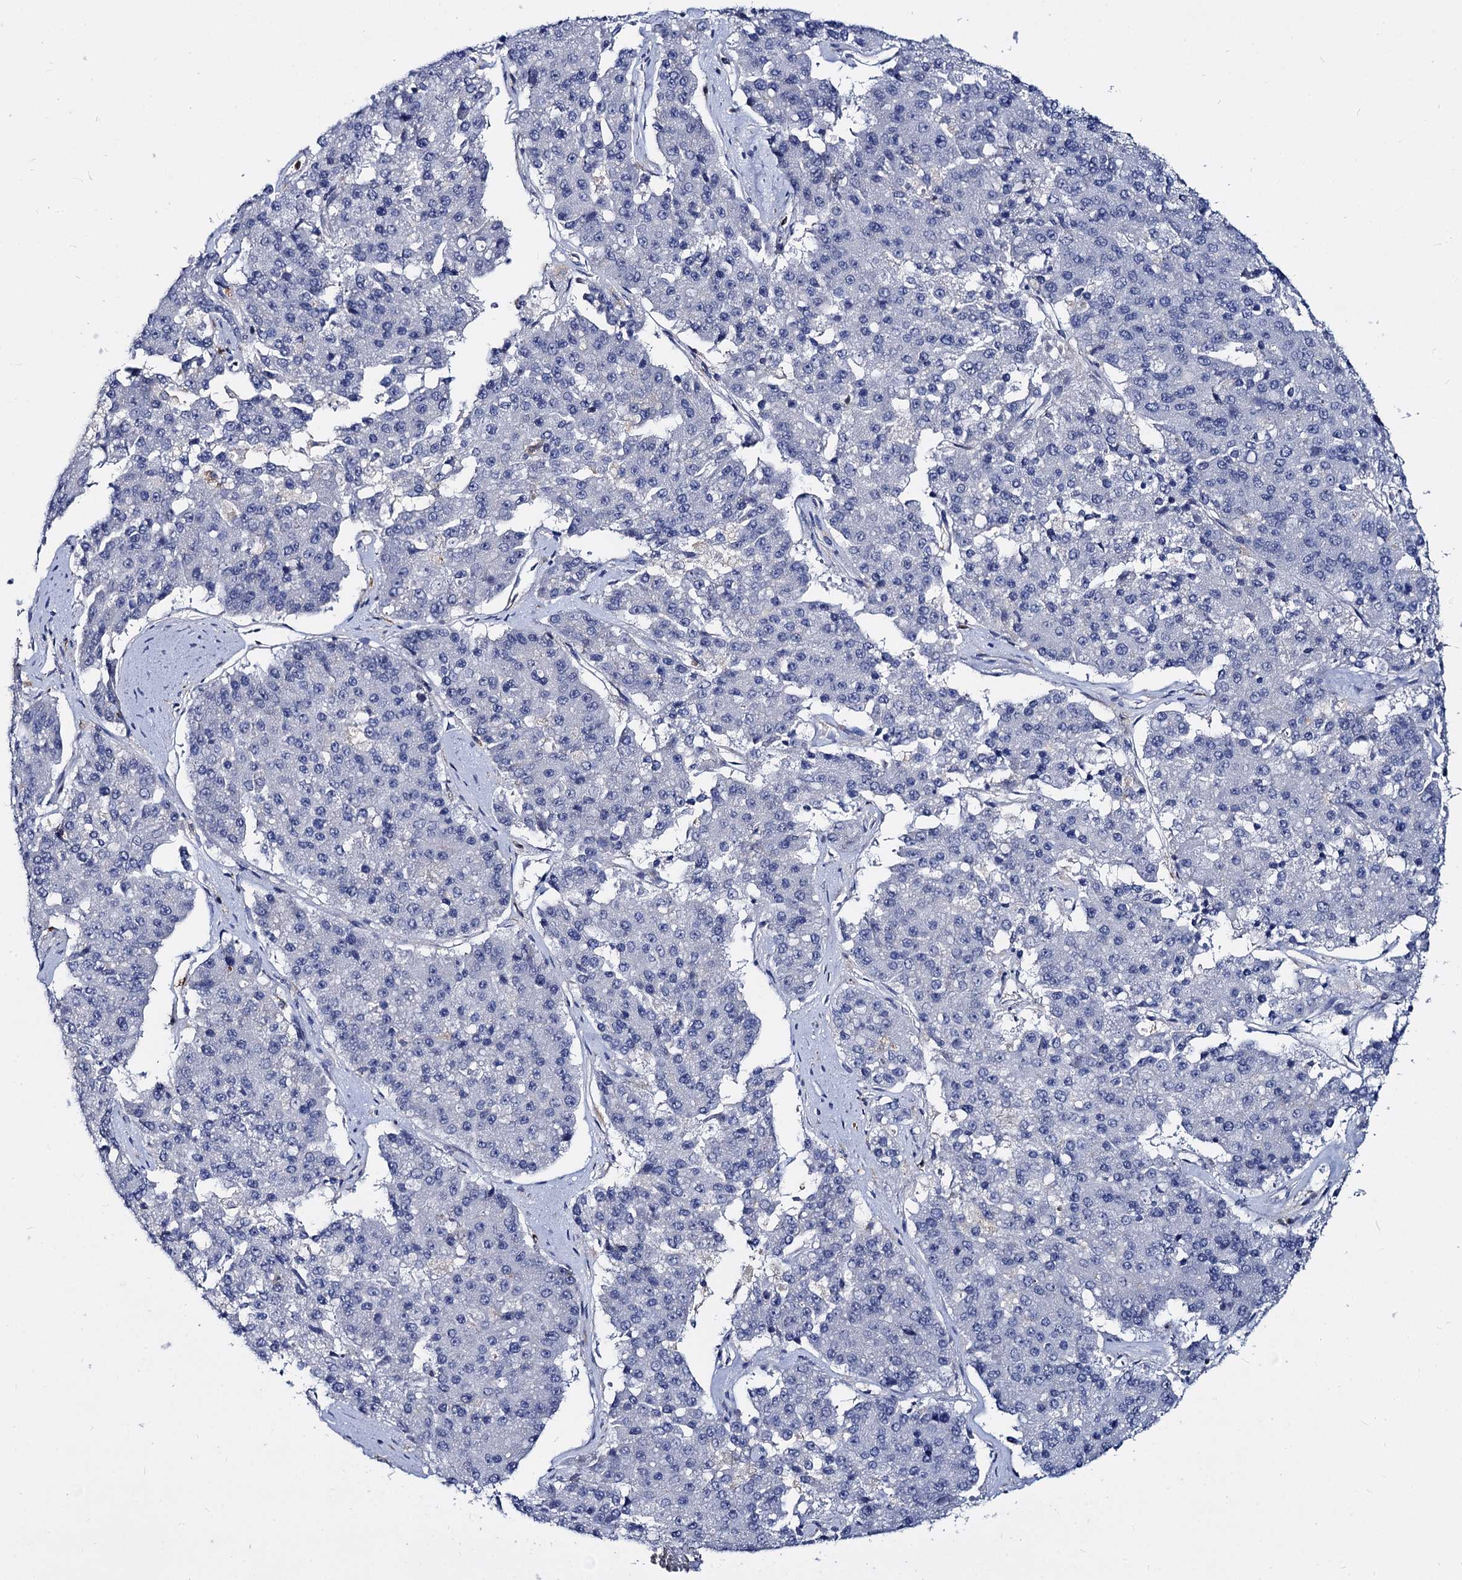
{"staining": {"intensity": "negative", "quantity": "none", "location": "none"}, "tissue": "pancreatic cancer", "cell_type": "Tumor cells", "image_type": "cancer", "snomed": [{"axis": "morphology", "description": "Adenocarcinoma, NOS"}, {"axis": "topography", "description": "Pancreas"}], "caption": "This image is of pancreatic cancer stained with immunohistochemistry (IHC) to label a protein in brown with the nuclei are counter-stained blue. There is no positivity in tumor cells.", "gene": "RHOG", "patient": {"sex": "male", "age": 50}}